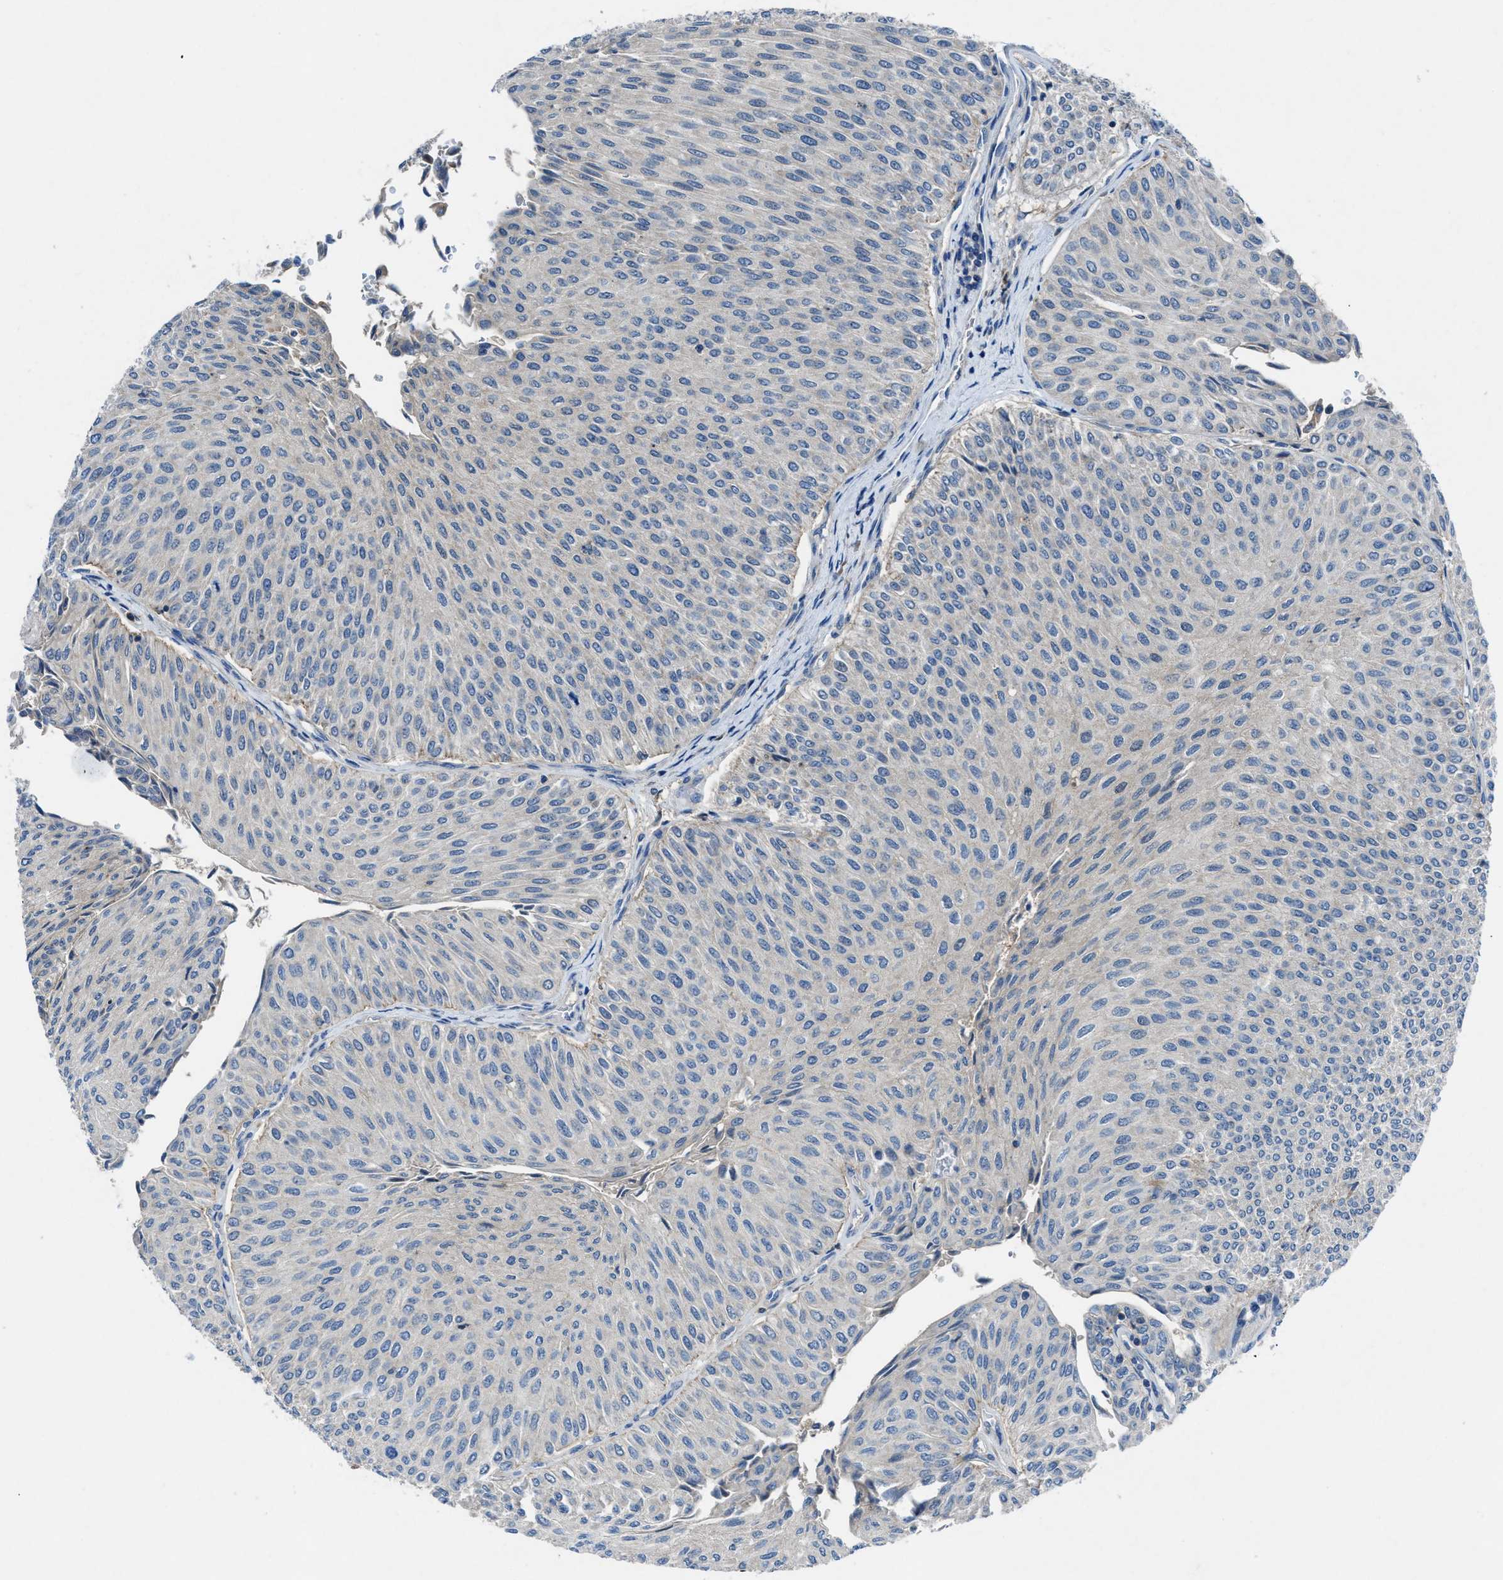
{"staining": {"intensity": "negative", "quantity": "none", "location": "none"}, "tissue": "urothelial cancer", "cell_type": "Tumor cells", "image_type": "cancer", "snomed": [{"axis": "morphology", "description": "Urothelial carcinoma, Low grade"}, {"axis": "topography", "description": "Urinary bladder"}], "caption": "Urothelial cancer was stained to show a protein in brown. There is no significant staining in tumor cells.", "gene": "MAP3K20", "patient": {"sex": "male", "age": 78}}